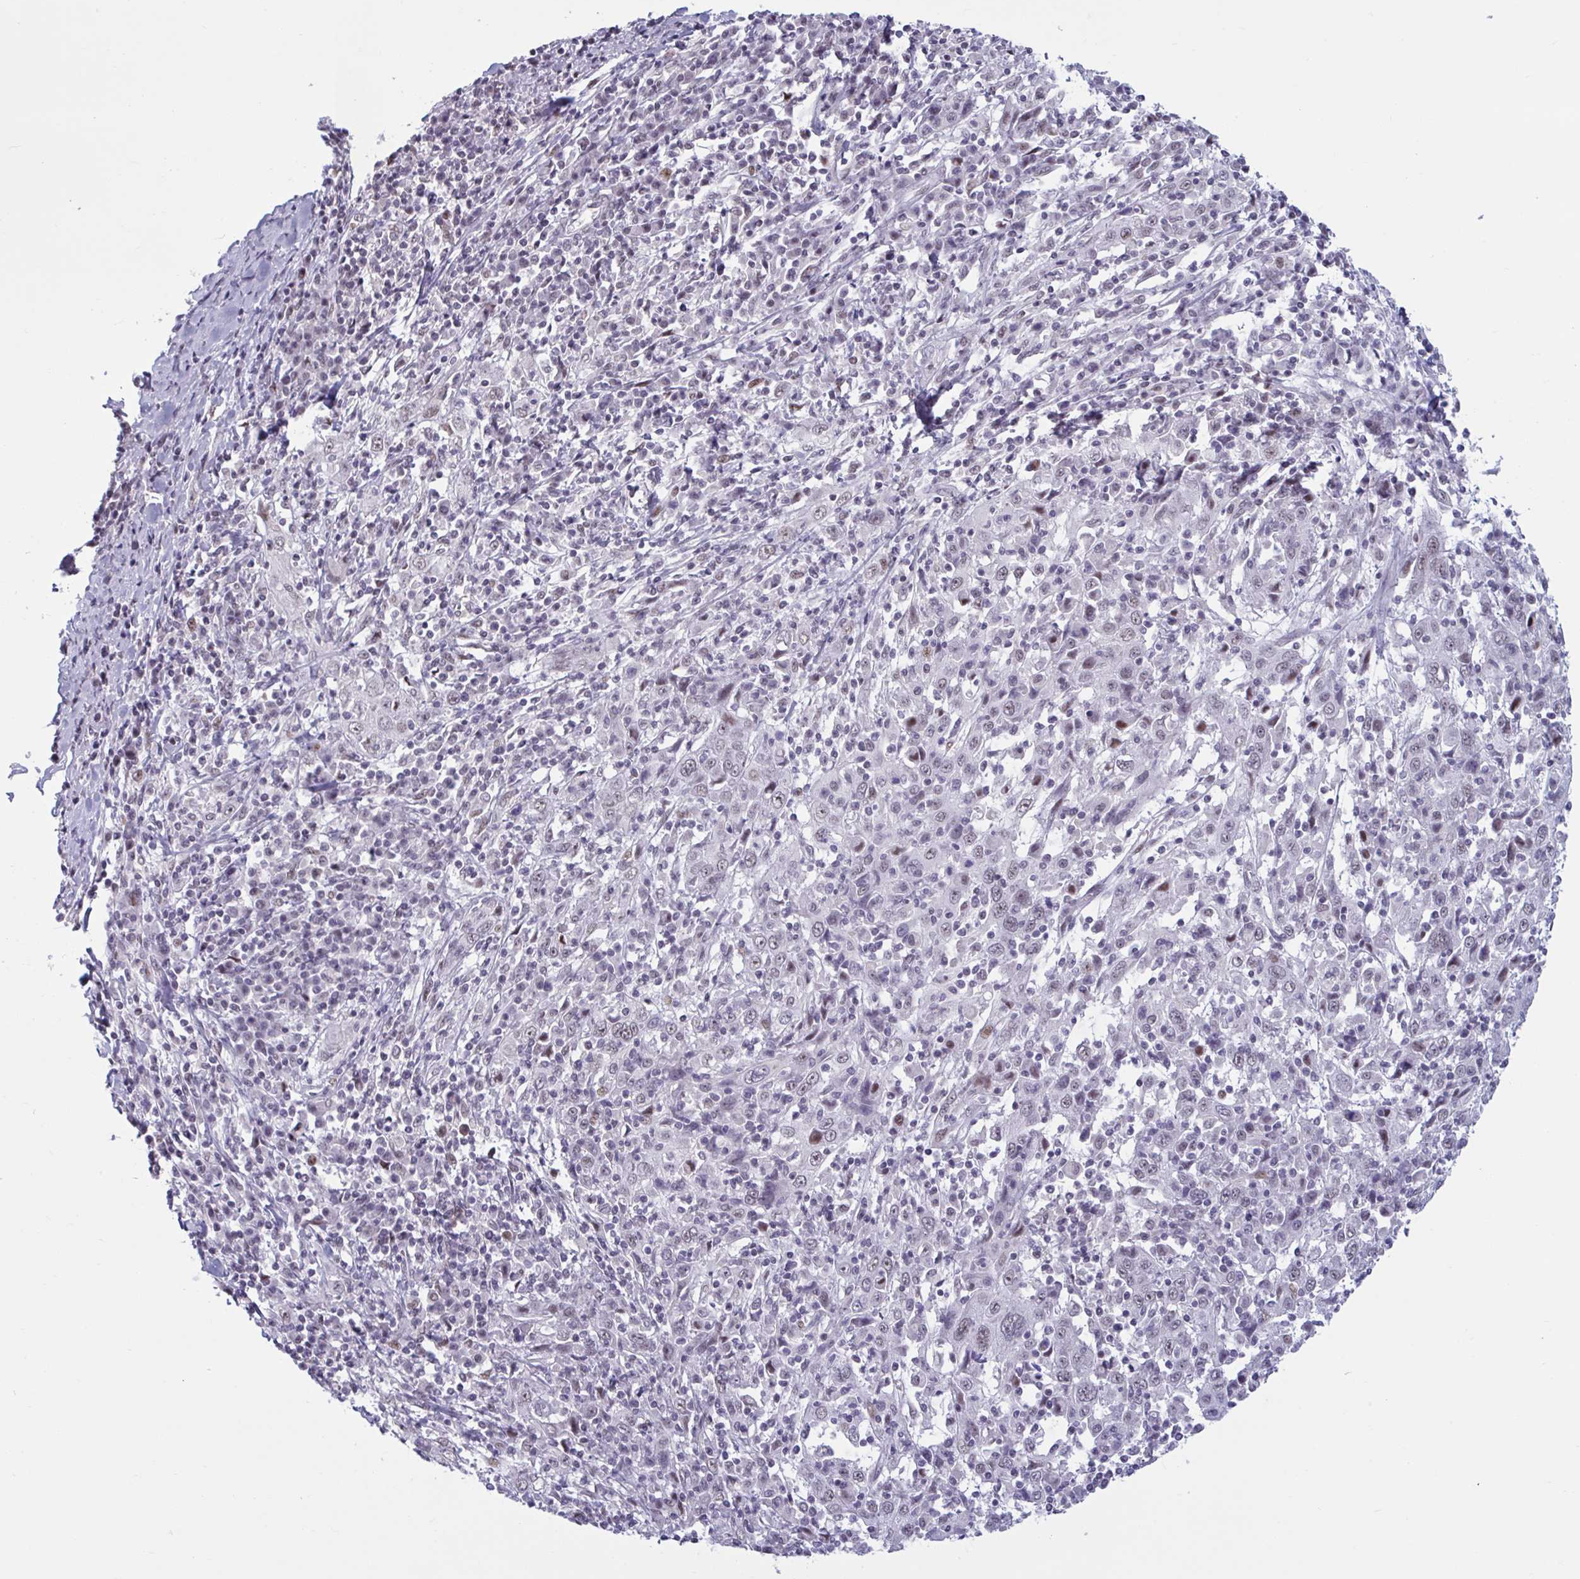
{"staining": {"intensity": "moderate", "quantity": "<25%", "location": "nuclear"}, "tissue": "cervical cancer", "cell_type": "Tumor cells", "image_type": "cancer", "snomed": [{"axis": "morphology", "description": "Squamous cell carcinoma, NOS"}, {"axis": "topography", "description": "Cervix"}], "caption": "The immunohistochemical stain shows moderate nuclear expression in tumor cells of cervical cancer tissue. (Brightfield microscopy of DAB IHC at high magnification).", "gene": "HSD17B6", "patient": {"sex": "female", "age": 46}}